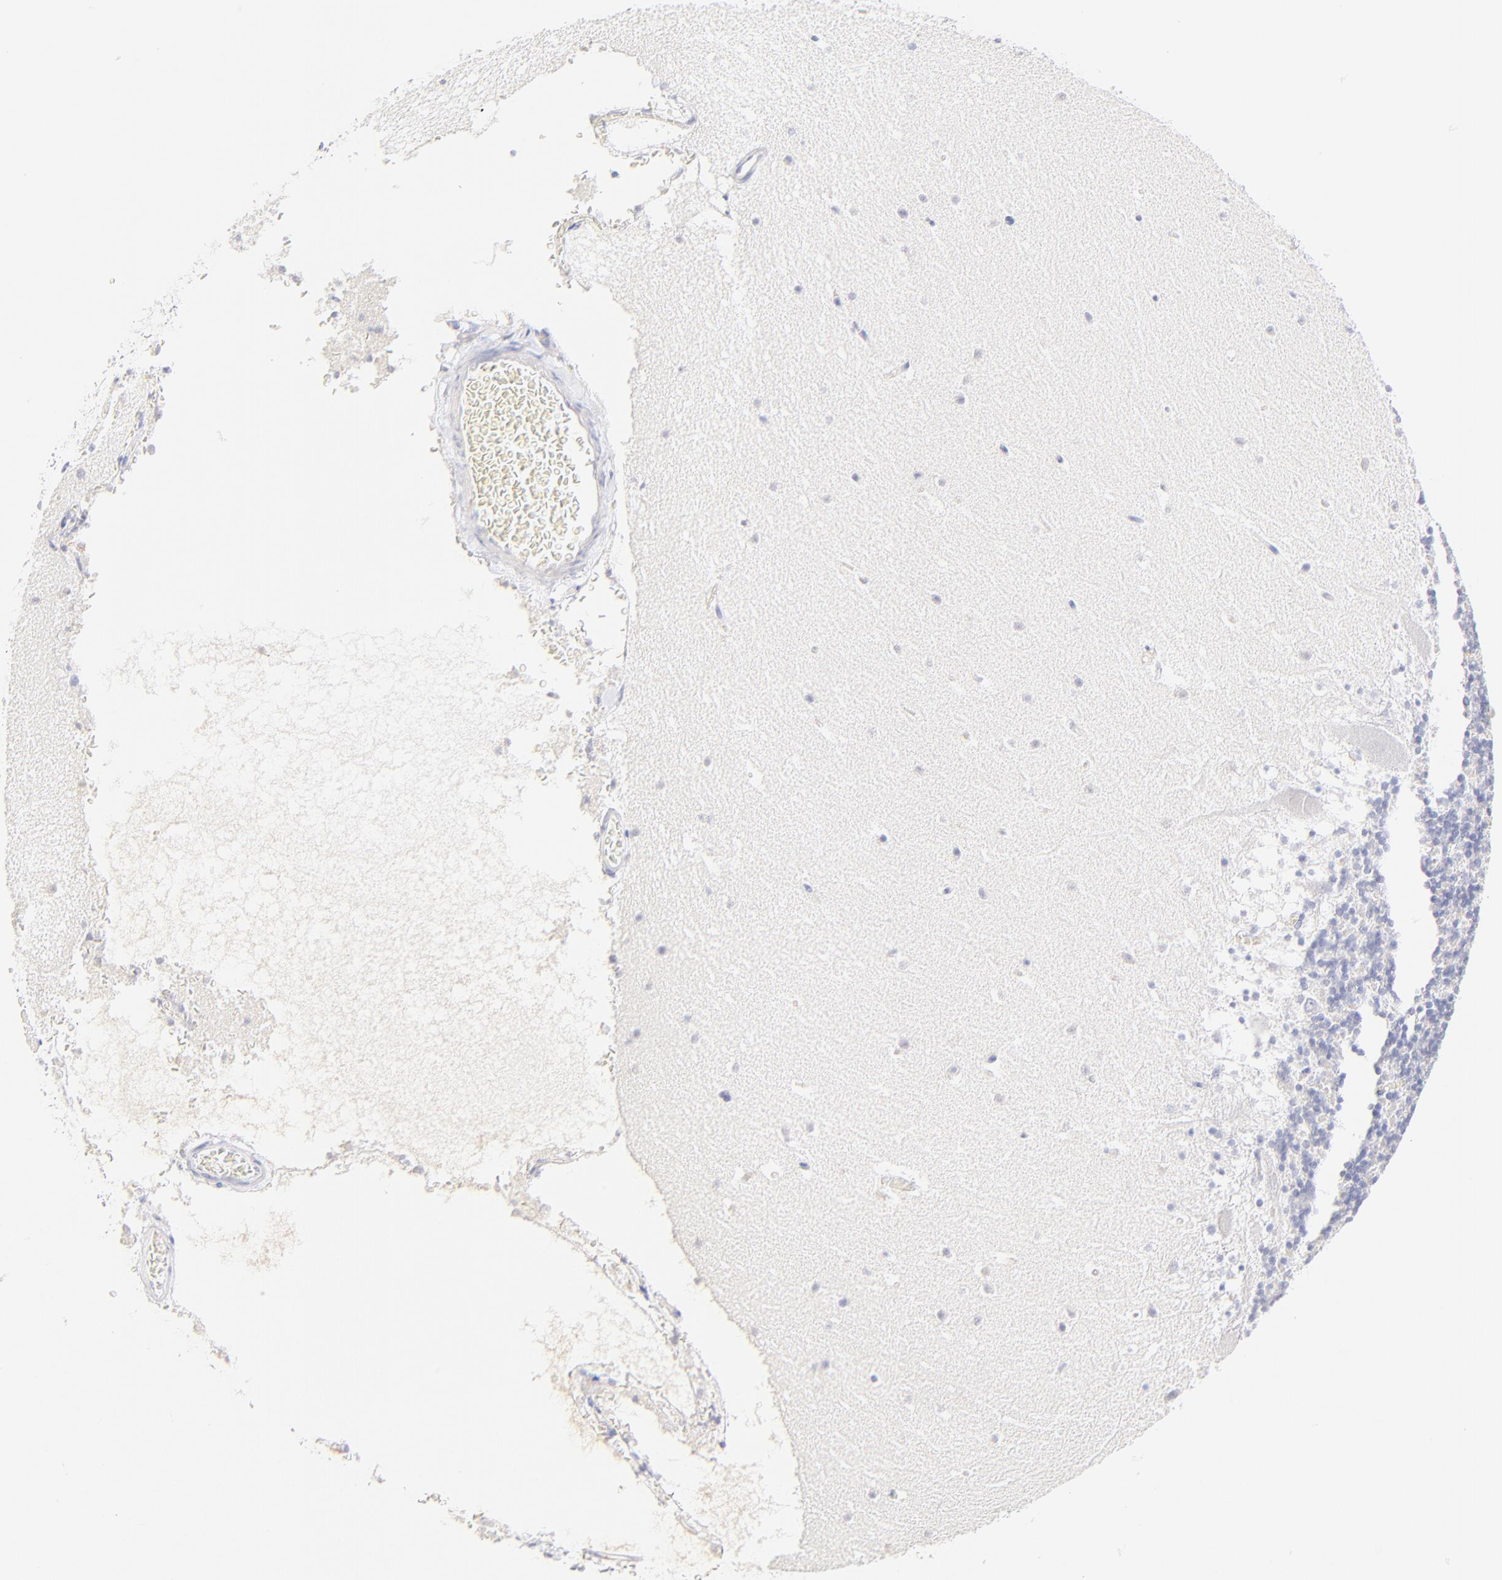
{"staining": {"intensity": "negative", "quantity": "none", "location": "none"}, "tissue": "cerebellum", "cell_type": "Cells in granular layer", "image_type": "normal", "snomed": [{"axis": "morphology", "description": "Normal tissue, NOS"}, {"axis": "topography", "description": "Cerebellum"}], "caption": "Photomicrograph shows no significant protein positivity in cells in granular layer of normal cerebellum. The staining is performed using DAB brown chromogen with nuclei counter-stained in using hematoxylin.", "gene": "ASB9", "patient": {"sex": "male", "age": 45}}